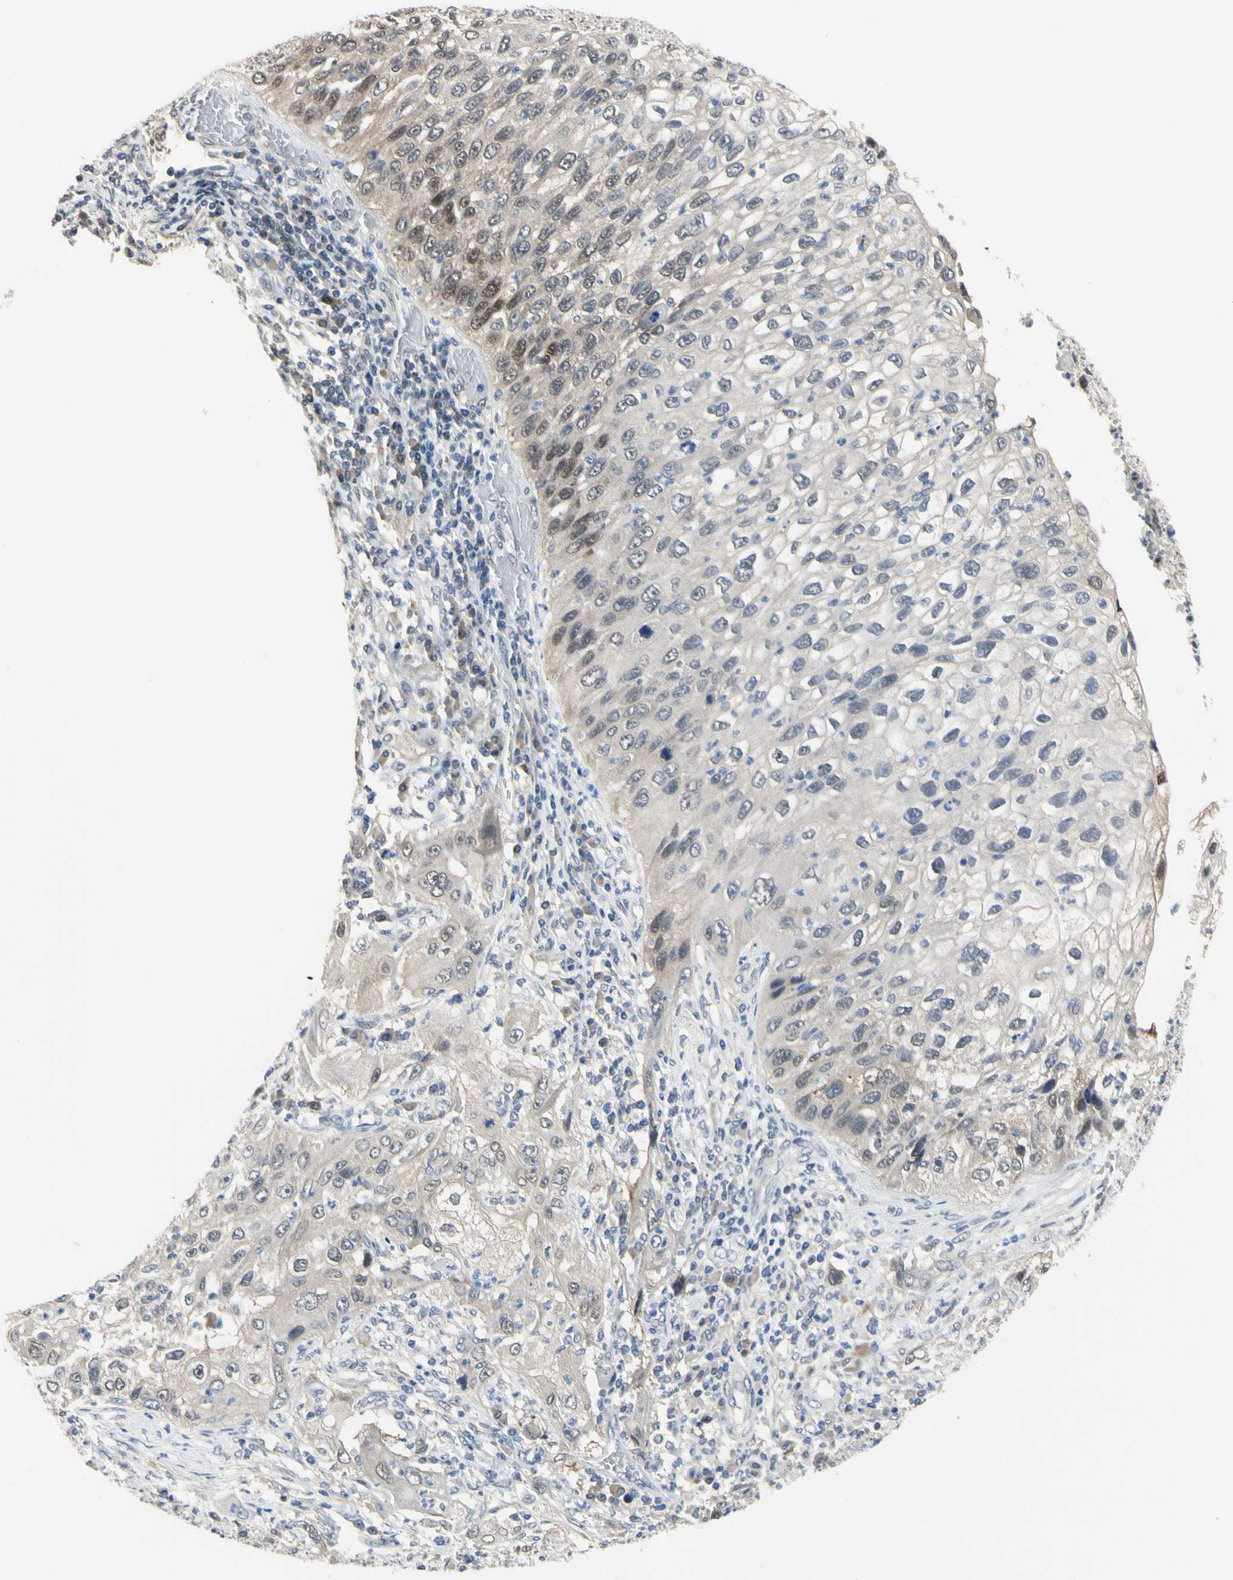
{"staining": {"intensity": "moderate", "quantity": "<25%", "location": "nuclear"}, "tissue": "lung cancer", "cell_type": "Tumor cells", "image_type": "cancer", "snomed": [{"axis": "morphology", "description": "Inflammation, NOS"}, {"axis": "morphology", "description": "Squamous cell carcinoma, NOS"}, {"axis": "topography", "description": "Lymph node"}, {"axis": "topography", "description": "Soft tissue"}, {"axis": "topography", "description": "Lung"}], "caption": "Lung cancer (squamous cell carcinoma) stained for a protein exhibits moderate nuclear positivity in tumor cells. (brown staining indicates protein expression, while blue staining denotes nuclei).", "gene": "HSPA4", "patient": {"sex": "male", "age": 66}}